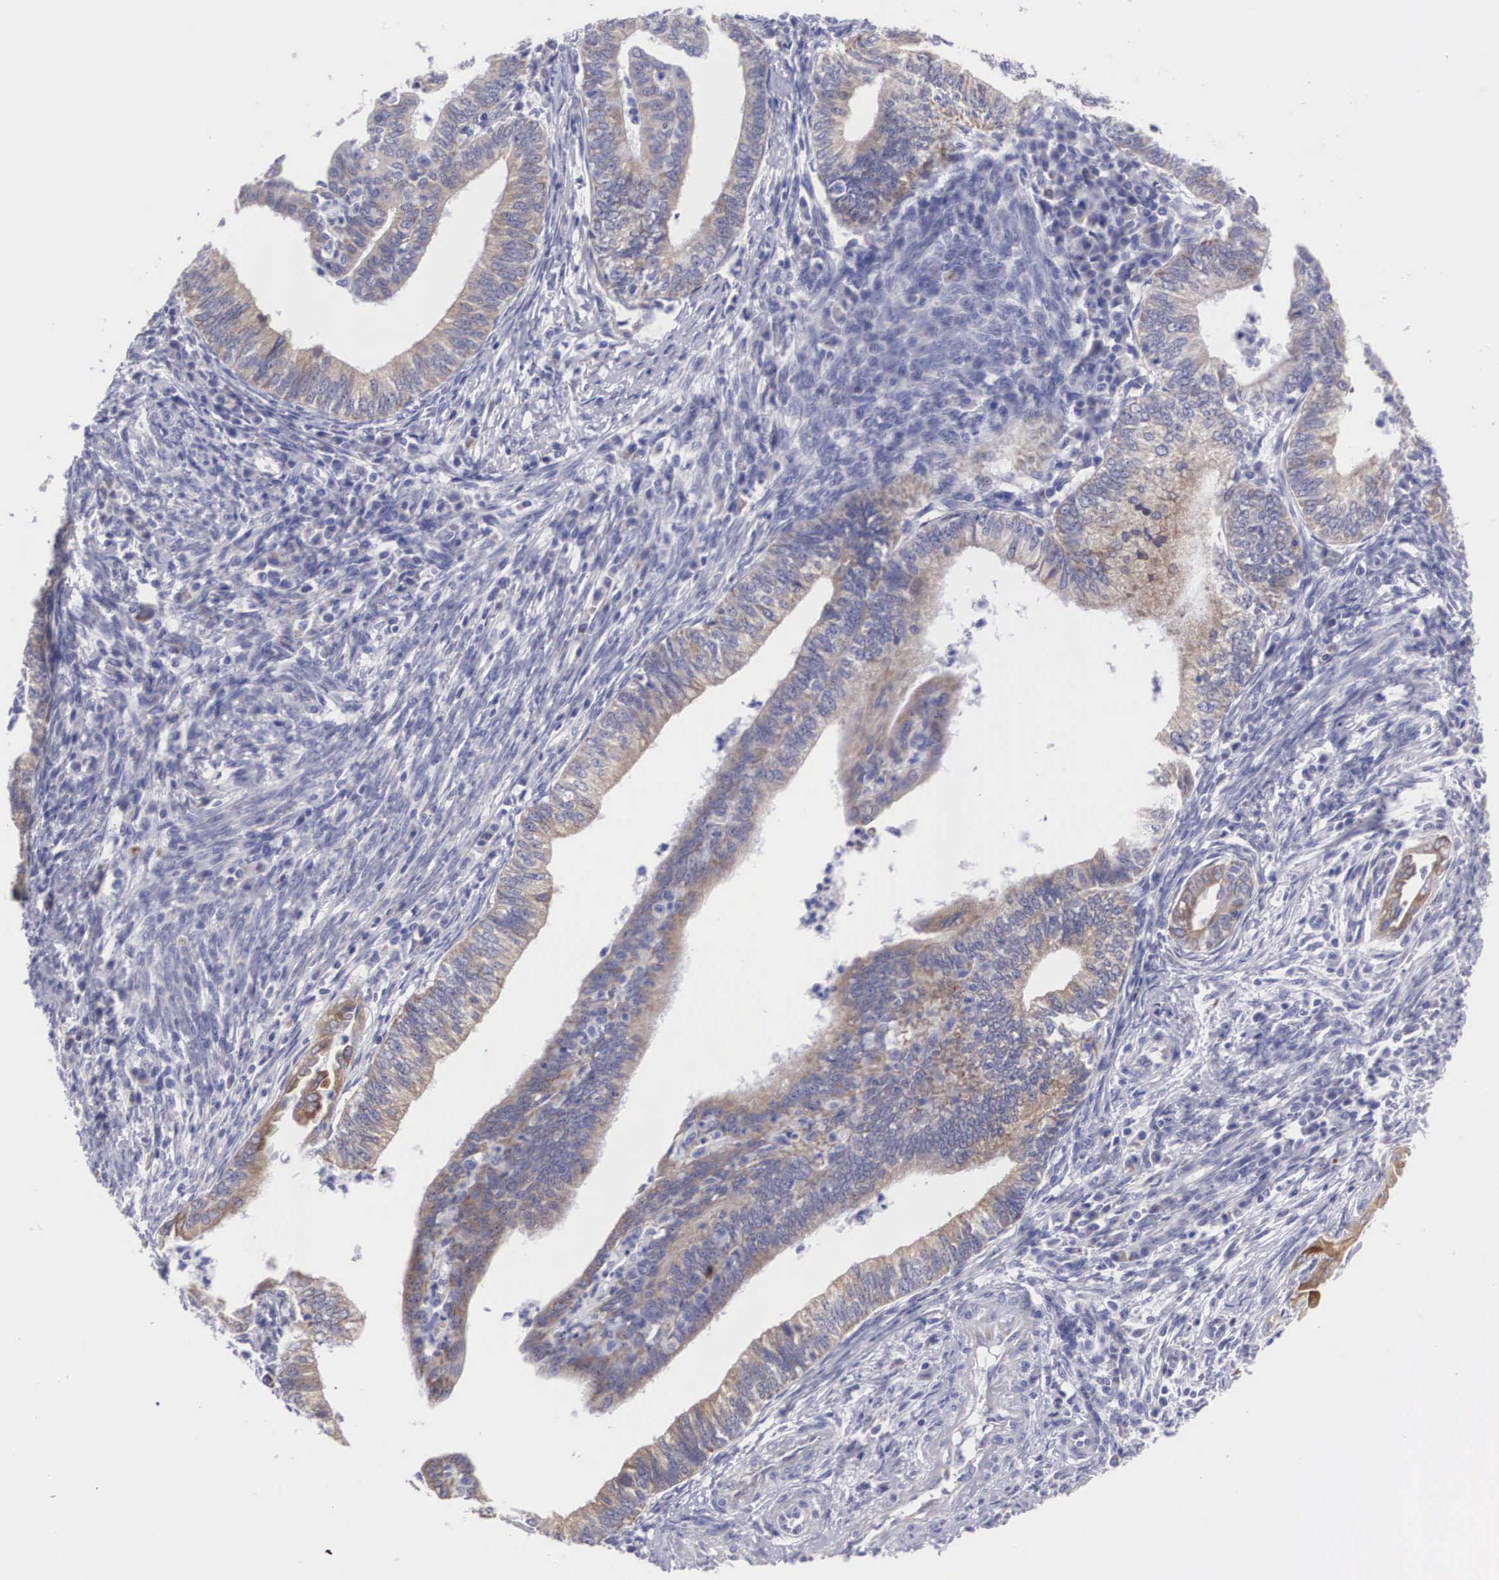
{"staining": {"intensity": "weak", "quantity": "25%-75%", "location": "cytoplasmic/membranous"}, "tissue": "endometrial cancer", "cell_type": "Tumor cells", "image_type": "cancer", "snomed": [{"axis": "morphology", "description": "Adenocarcinoma, NOS"}, {"axis": "topography", "description": "Endometrium"}], "caption": "Human endometrial adenocarcinoma stained with a brown dye displays weak cytoplasmic/membranous positive positivity in about 25%-75% of tumor cells.", "gene": "ARMCX3", "patient": {"sex": "female", "age": 66}}